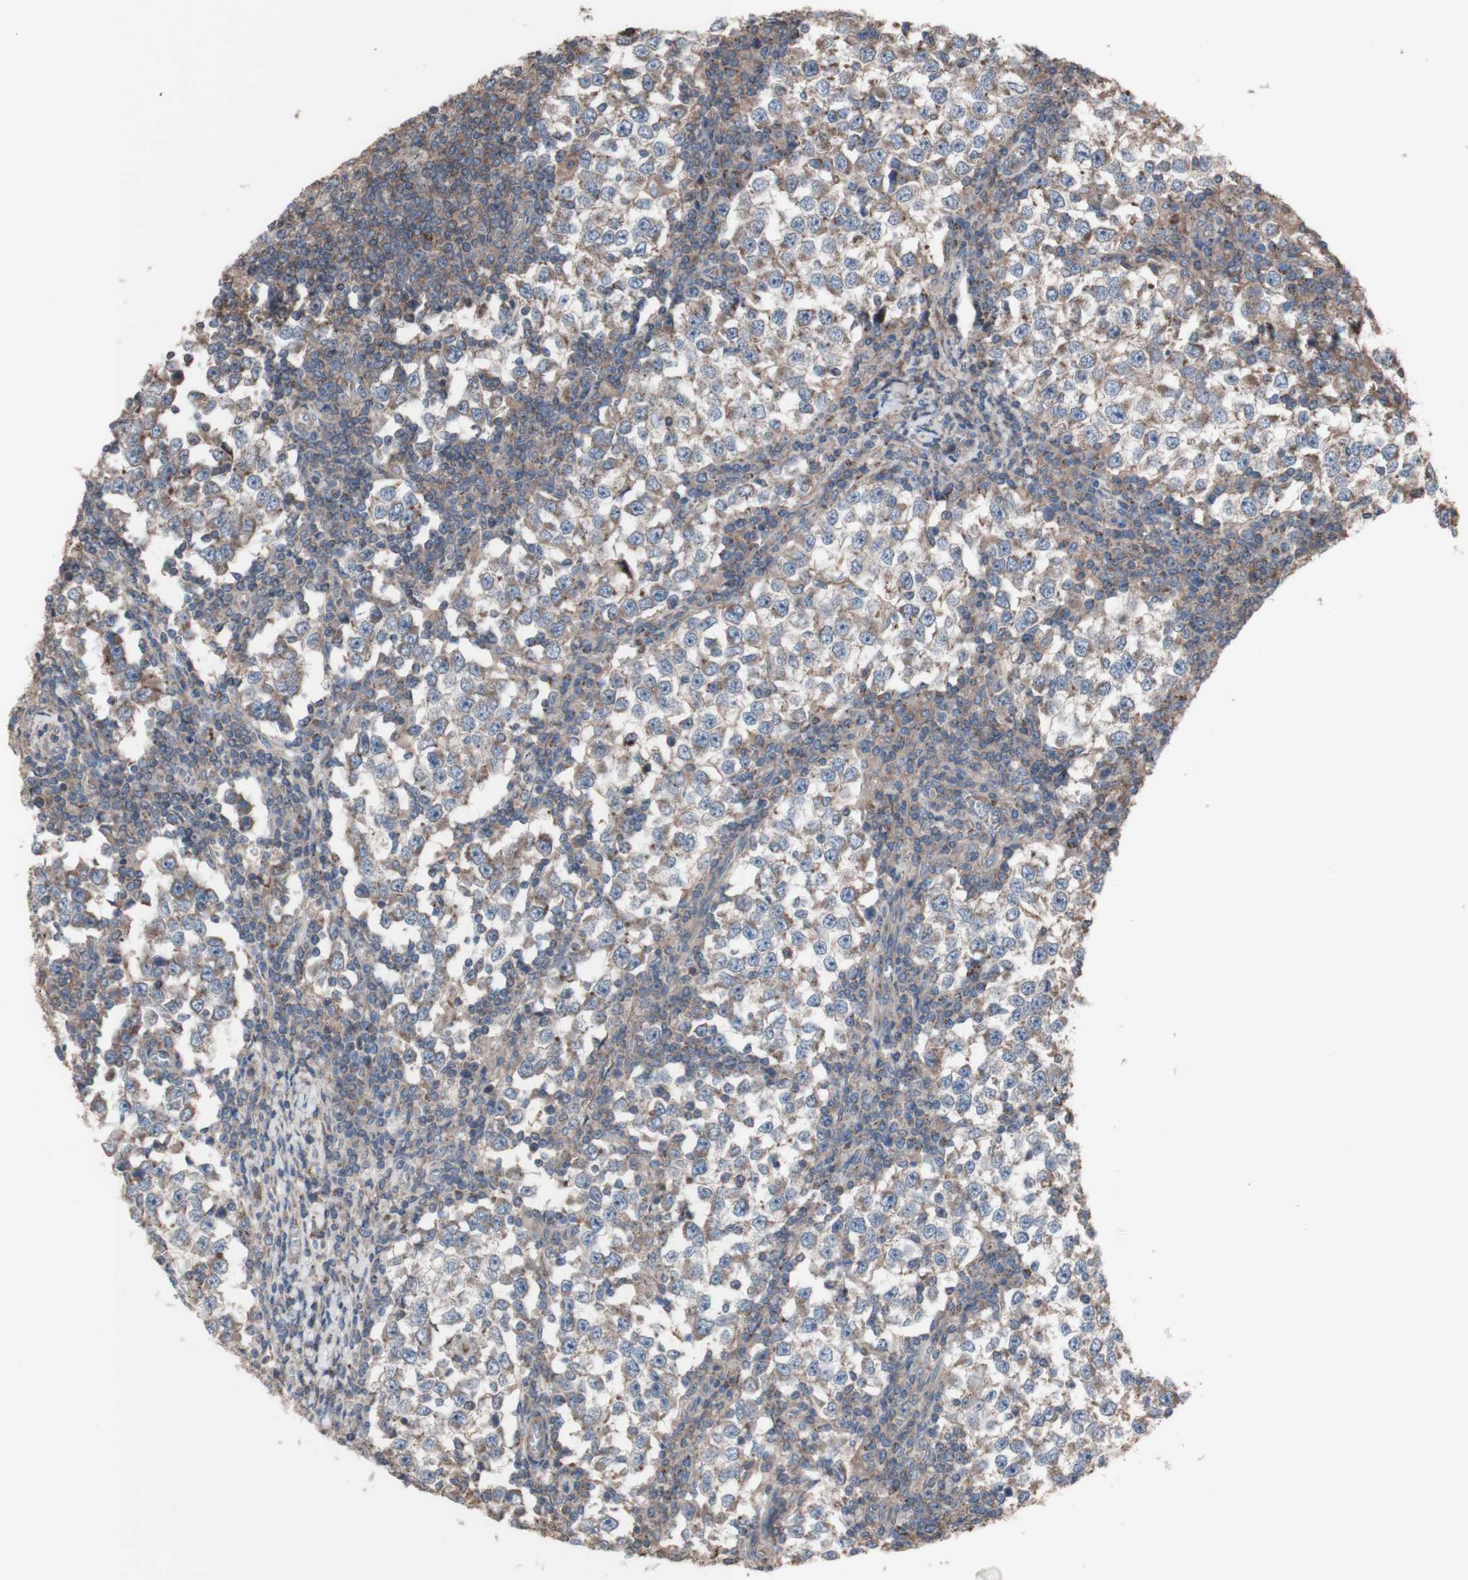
{"staining": {"intensity": "weak", "quantity": ">75%", "location": "cytoplasmic/membranous"}, "tissue": "testis cancer", "cell_type": "Tumor cells", "image_type": "cancer", "snomed": [{"axis": "morphology", "description": "Seminoma, NOS"}, {"axis": "topography", "description": "Testis"}], "caption": "Immunohistochemistry of testis cancer (seminoma) exhibits low levels of weak cytoplasmic/membranous expression in approximately >75% of tumor cells. The staining was performed using DAB (3,3'-diaminobenzidine), with brown indicating positive protein expression. Nuclei are stained blue with hematoxylin.", "gene": "COPB1", "patient": {"sex": "male", "age": 65}}